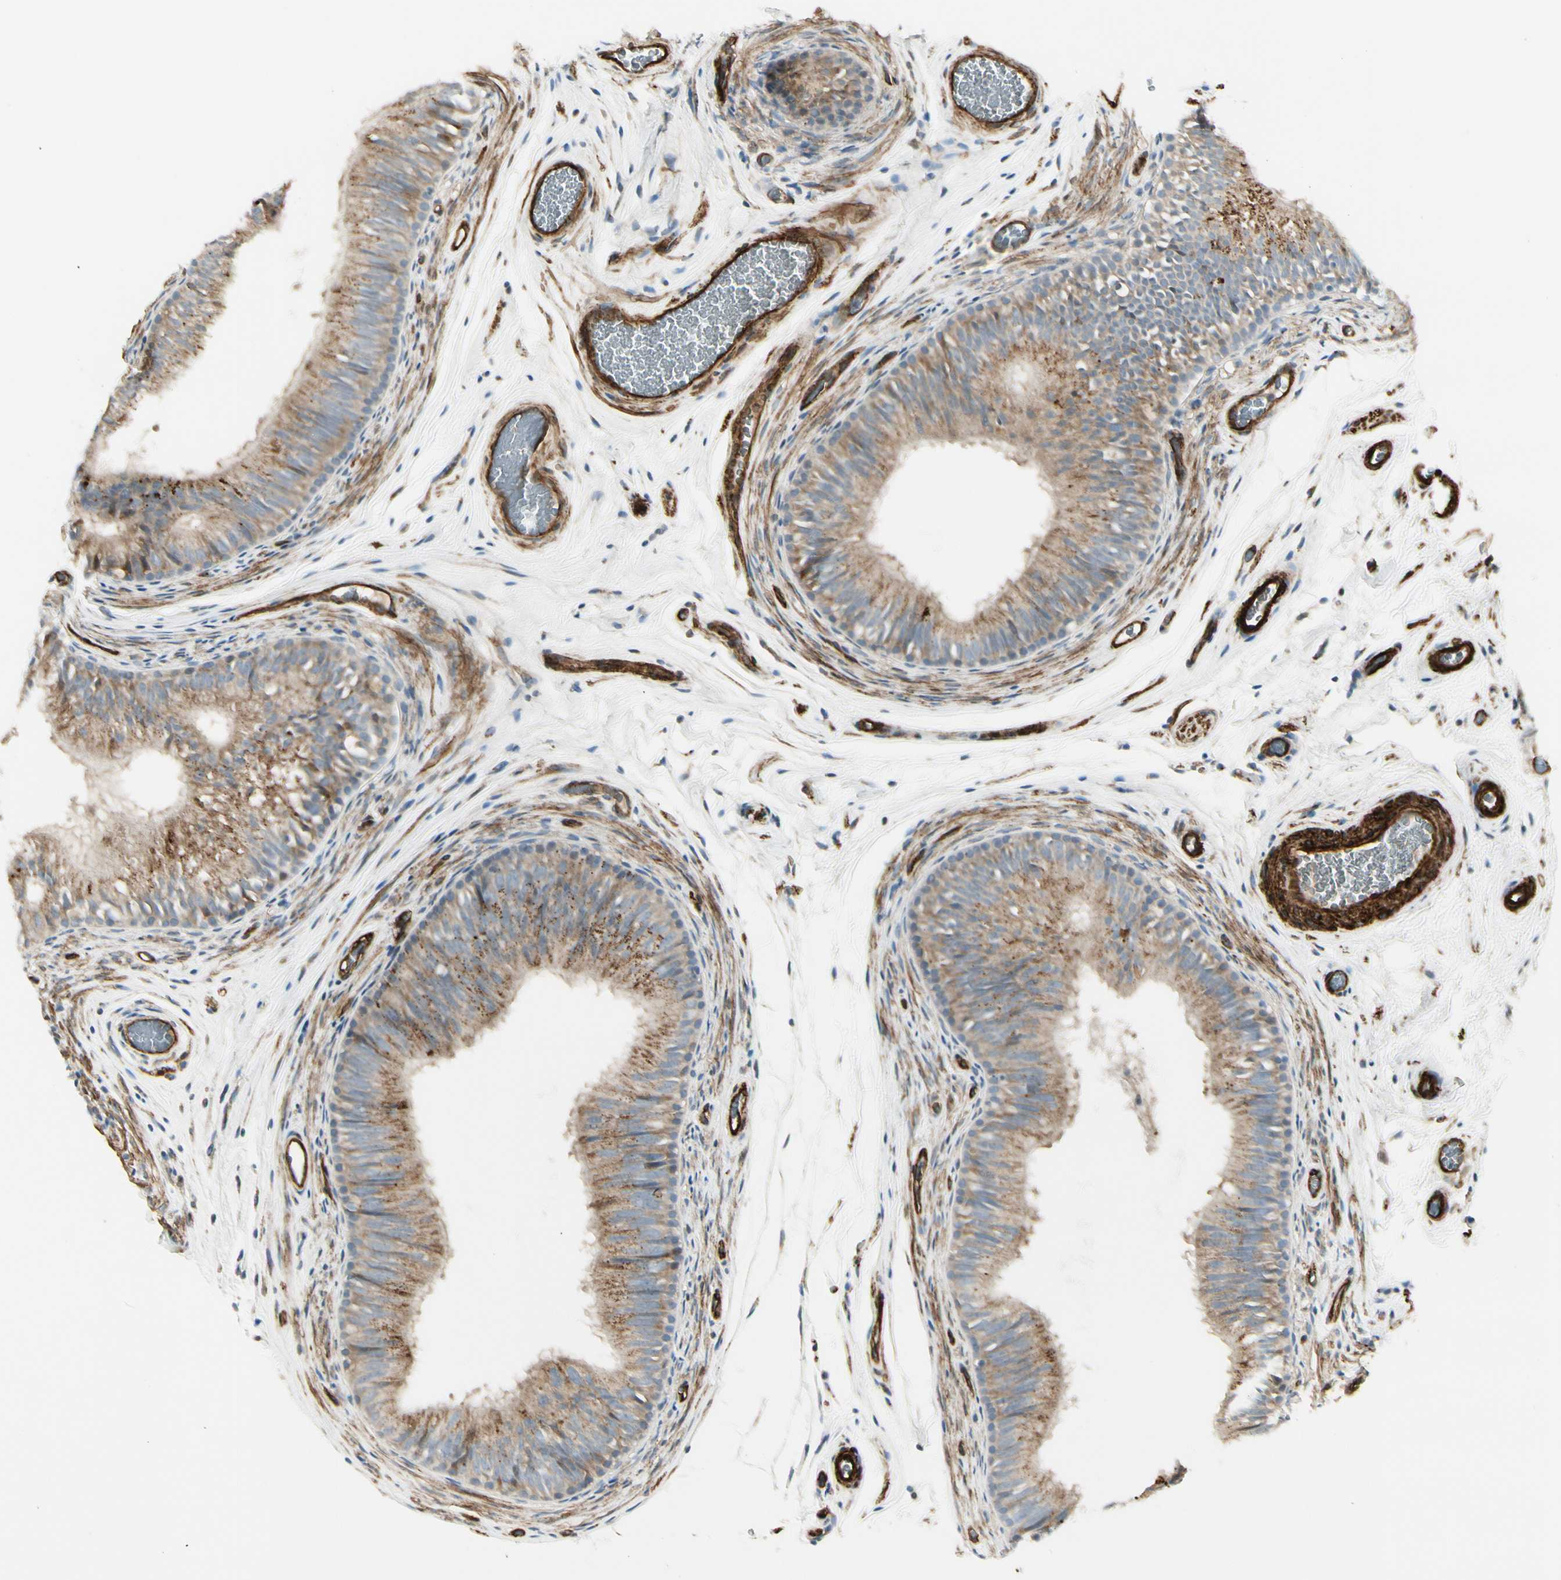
{"staining": {"intensity": "moderate", "quantity": "25%-75%", "location": "cytoplasmic/membranous"}, "tissue": "epididymis", "cell_type": "Glandular cells", "image_type": "normal", "snomed": [{"axis": "morphology", "description": "Normal tissue, NOS"}, {"axis": "topography", "description": "Epididymis"}], "caption": "Protein staining demonstrates moderate cytoplasmic/membranous positivity in about 25%-75% of glandular cells in normal epididymis.", "gene": "MCAM", "patient": {"sex": "male", "age": 36}}